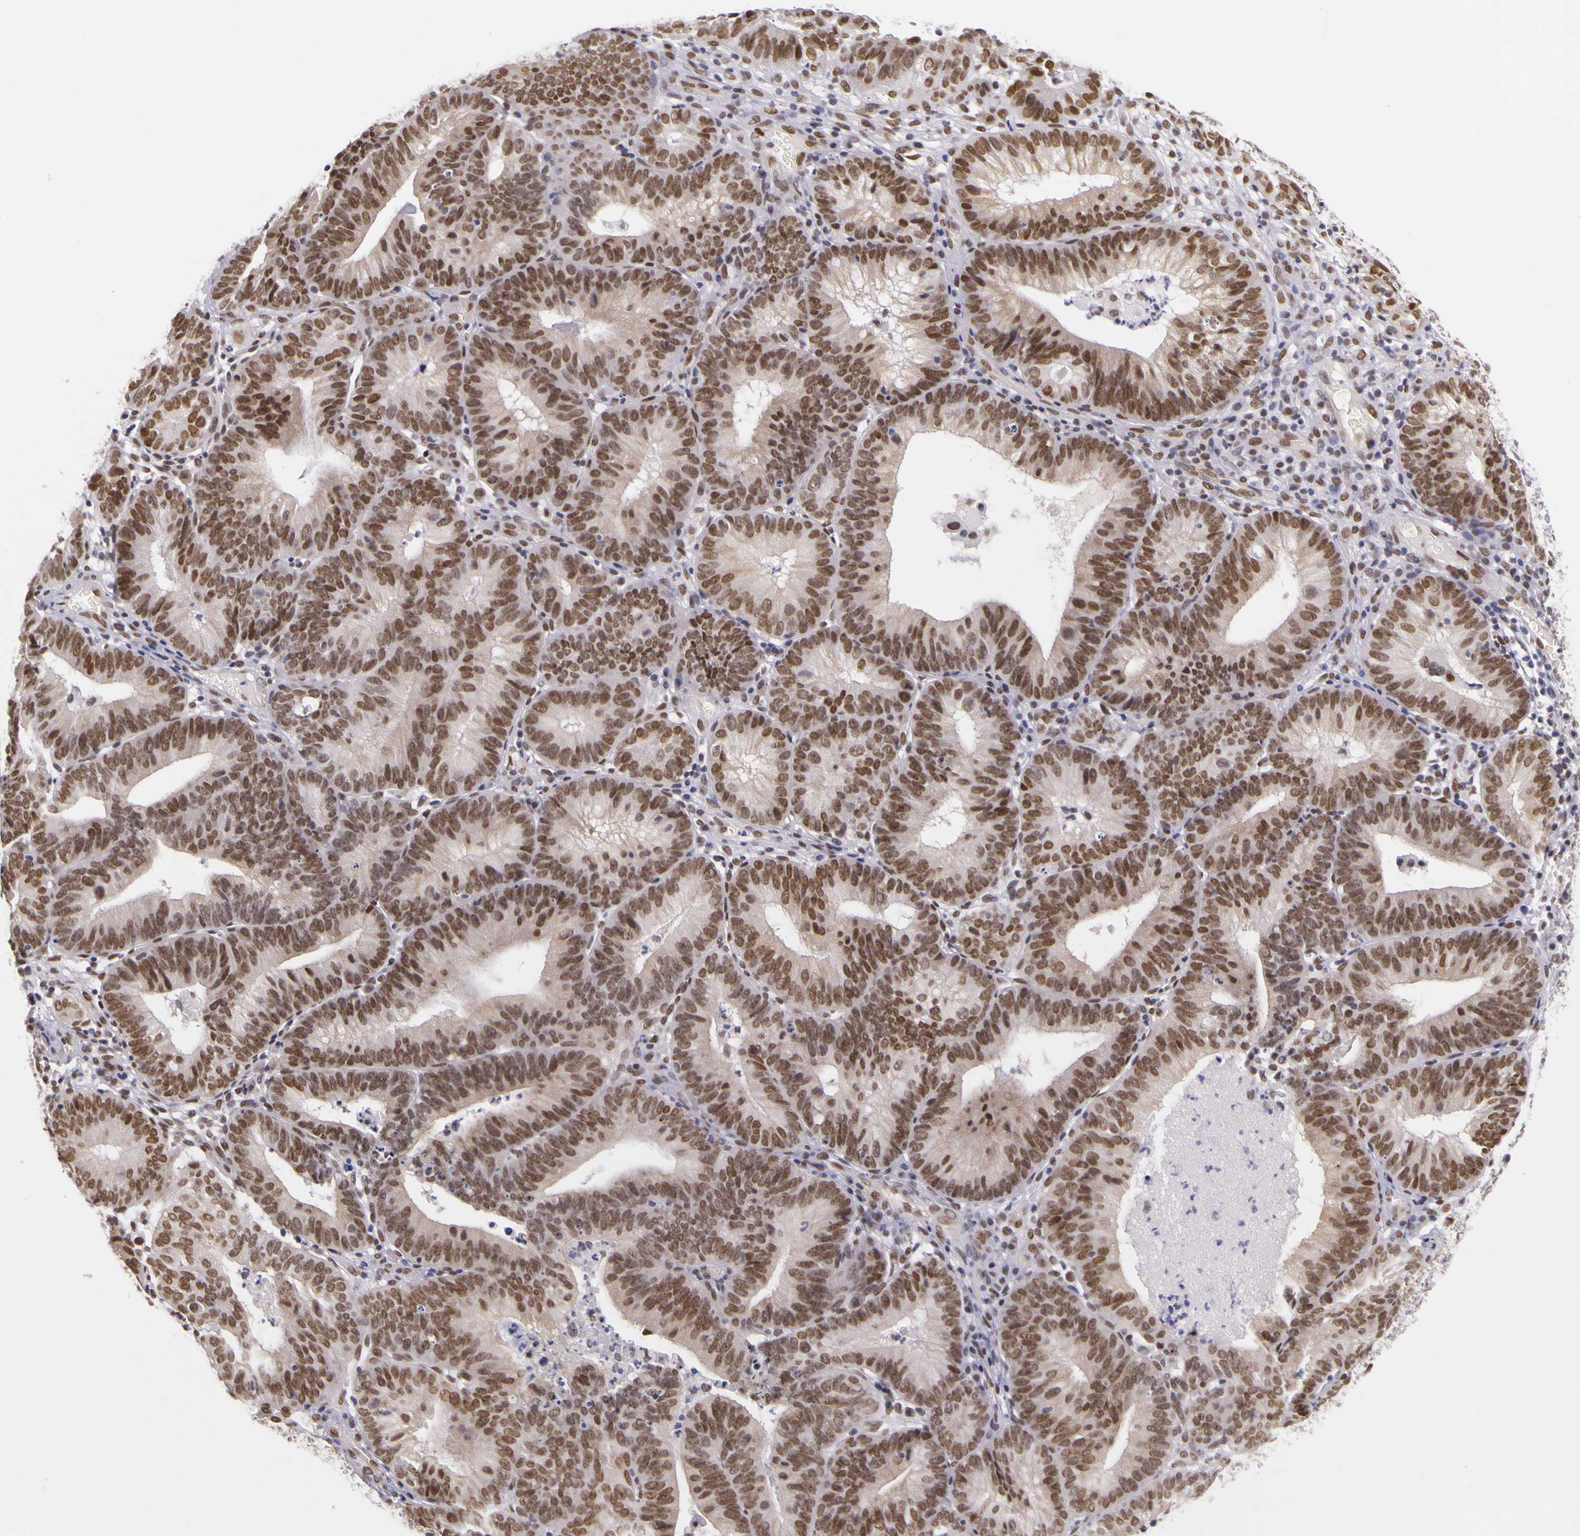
{"staining": {"intensity": "moderate", "quantity": ">75%", "location": "nuclear"}, "tissue": "cervical cancer", "cell_type": "Tumor cells", "image_type": "cancer", "snomed": [{"axis": "morphology", "description": "Adenocarcinoma, NOS"}, {"axis": "topography", "description": "Cervix"}], "caption": "This is an image of IHC staining of adenocarcinoma (cervical), which shows moderate positivity in the nuclear of tumor cells.", "gene": "WDR13", "patient": {"sex": "female", "age": 60}}